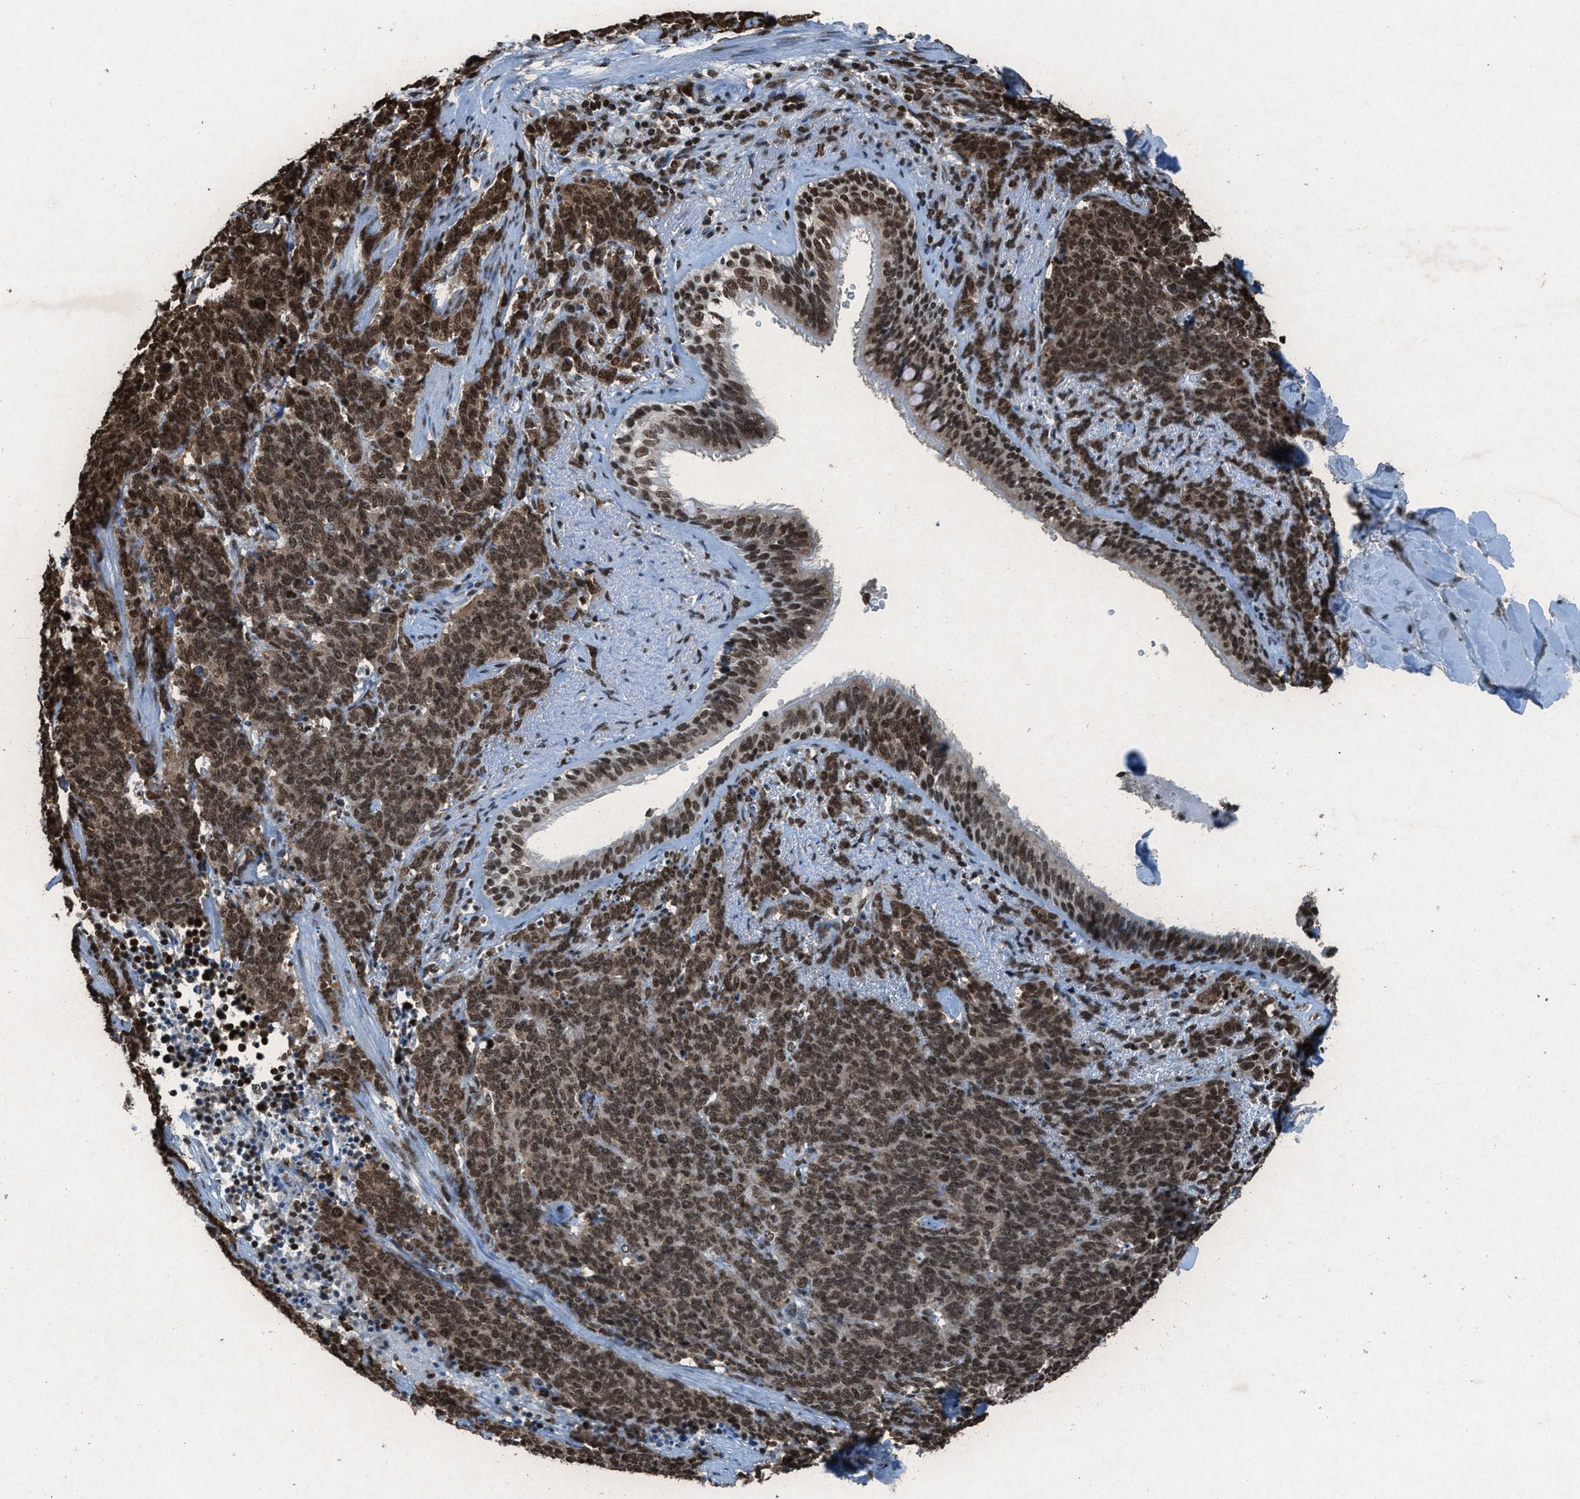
{"staining": {"intensity": "moderate", "quantity": ">75%", "location": "cytoplasmic/membranous,nuclear"}, "tissue": "lung cancer", "cell_type": "Tumor cells", "image_type": "cancer", "snomed": [{"axis": "morphology", "description": "Neoplasm, malignant, NOS"}, {"axis": "topography", "description": "Lung"}], "caption": "A micrograph of human malignant neoplasm (lung) stained for a protein shows moderate cytoplasmic/membranous and nuclear brown staining in tumor cells. The protein is stained brown, and the nuclei are stained in blue (DAB (3,3'-diaminobenzidine) IHC with brightfield microscopy, high magnification).", "gene": "NXF1", "patient": {"sex": "female", "age": 58}}